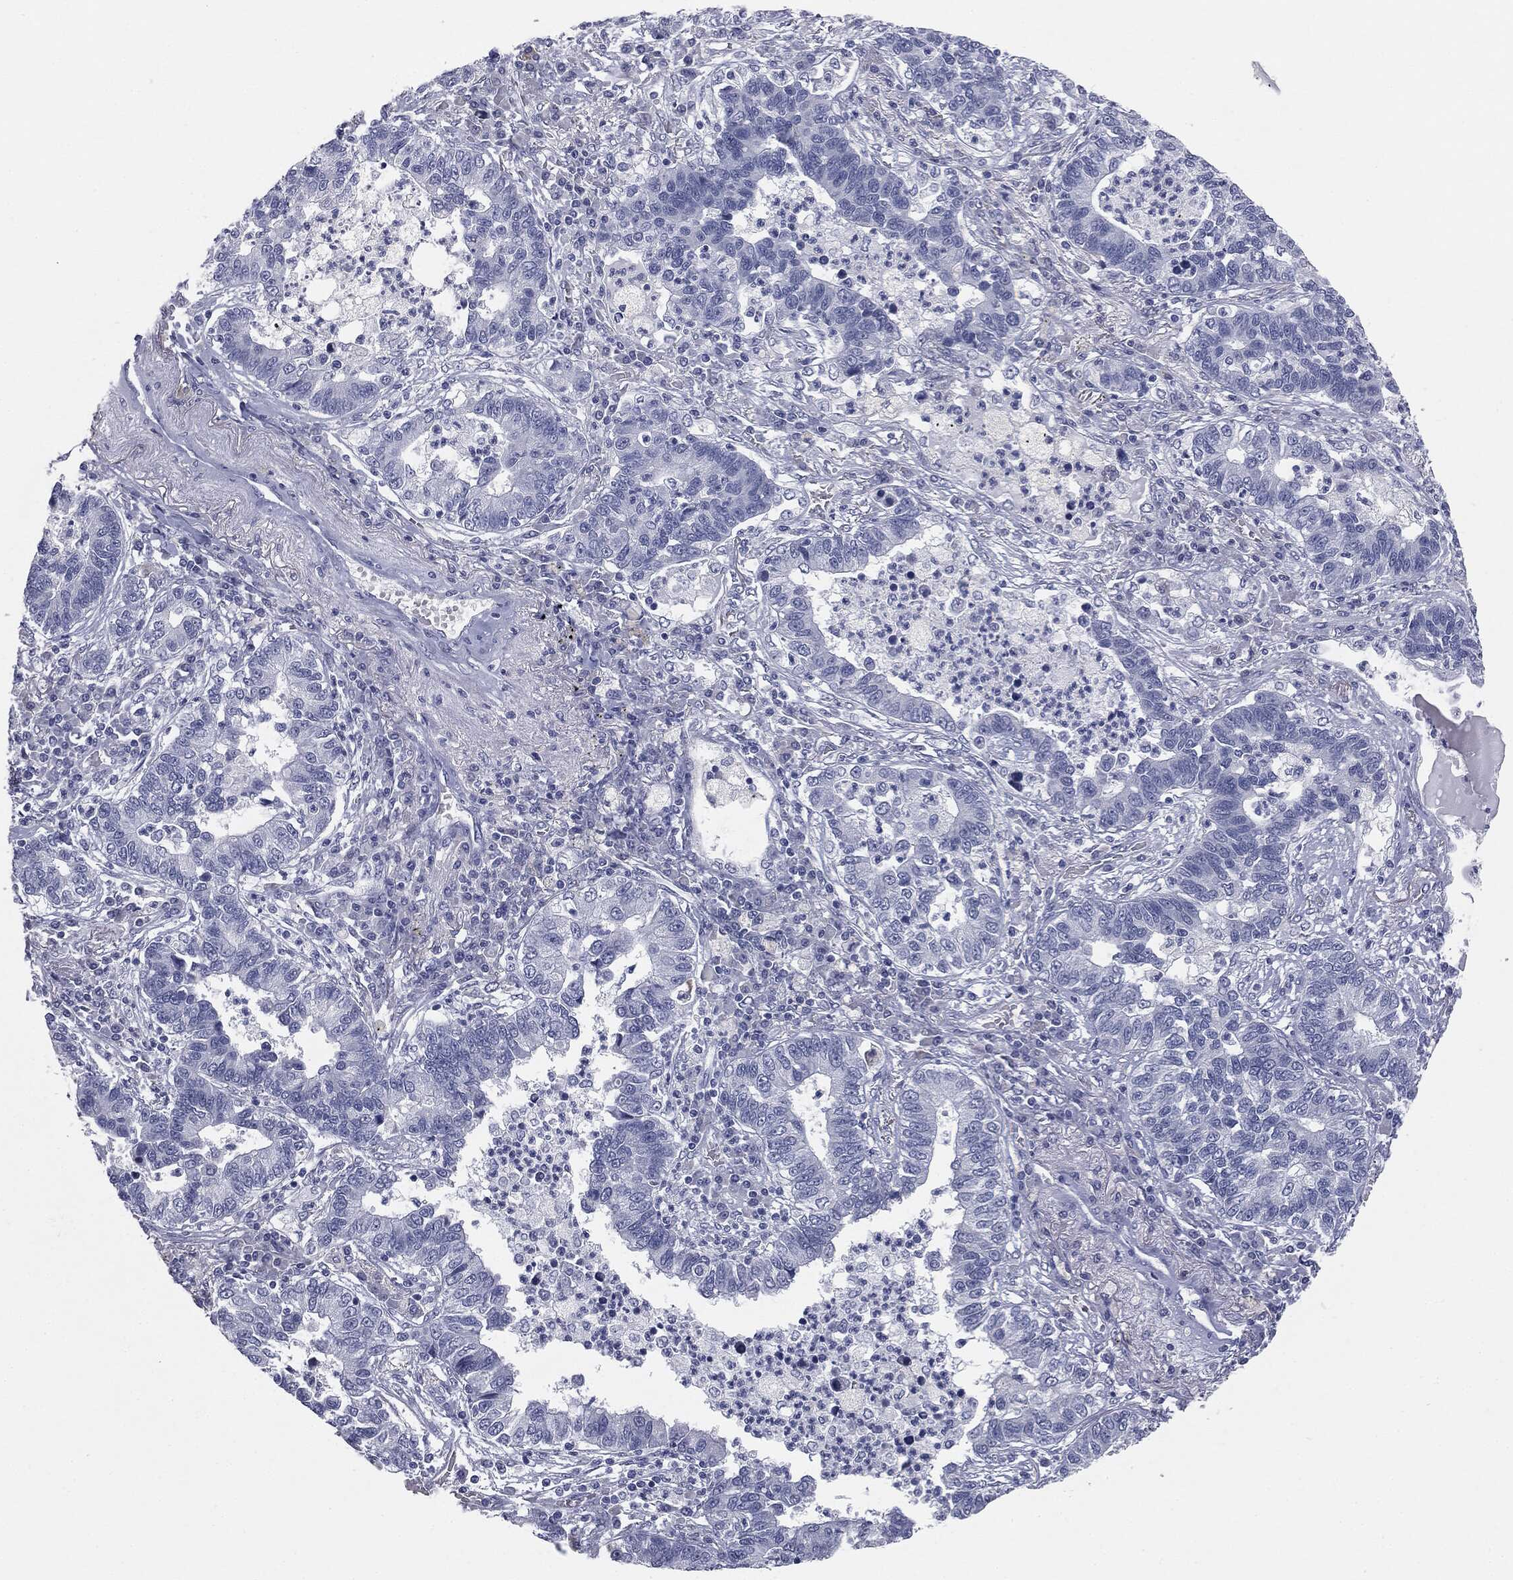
{"staining": {"intensity": "negative", "quantity": "none", "location": "none"}, "tissue": "lung cancer", "cell_type": "Tumor cells", "image_type": "cancer", "snomed": [{"axis": "morphology", "description": "Adenocarcinoma, NOS"}, {"axis": "topography", "description": "Lung"}], "caption": "Micrograph shows no protein expression in tumor cells of lung cancer (adenocarcinoma) tissue. (DAB immunohistochemistry with hematoxylin counter stain).", "gene": "MUC5AC", "patient": {"sex": "female", "age": 57}}